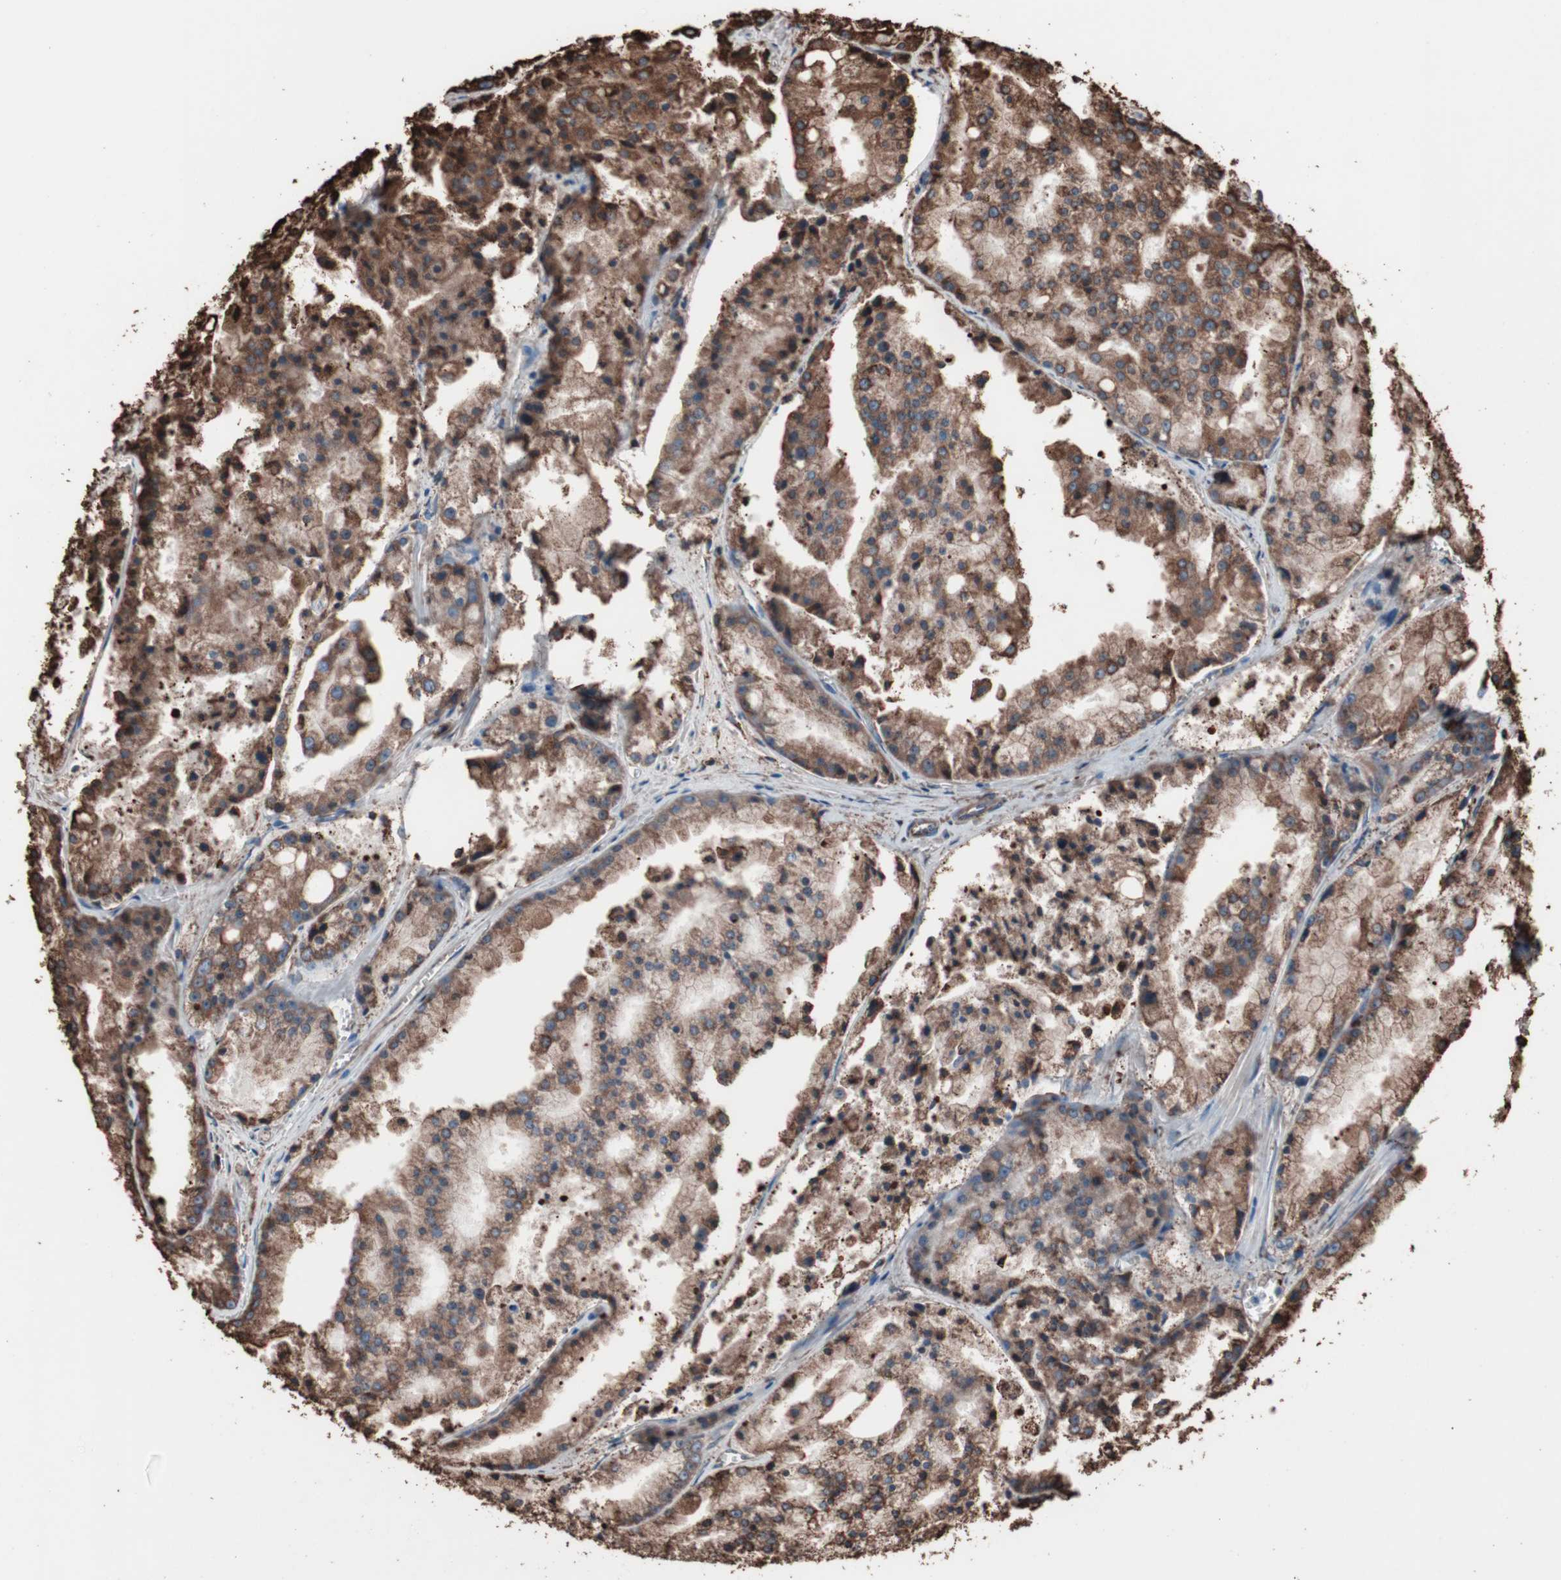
{"staining": {"intensity": "strong", "quantity": ">75%", "location": "cytoplasmic/membranous"}, "tissue": "prostate cancer", "cell_type": "Tumor cells", "image_type": "cancer", "snomed": [{"axis": "morphology", "description": "Adenocarcinoma, Low grade"}, {"axis": "topography", "description": "Prostate"}], "caption": "Tumor cells reveal strong cytoplasmic/membranous staining in approximately >75% of cells in prostate cancer. (DAB IHC, brown staining for protein, blue staining for nuclei).", "gene": "HSP90B1", "patient": {"sex": "male", "age": 64}}